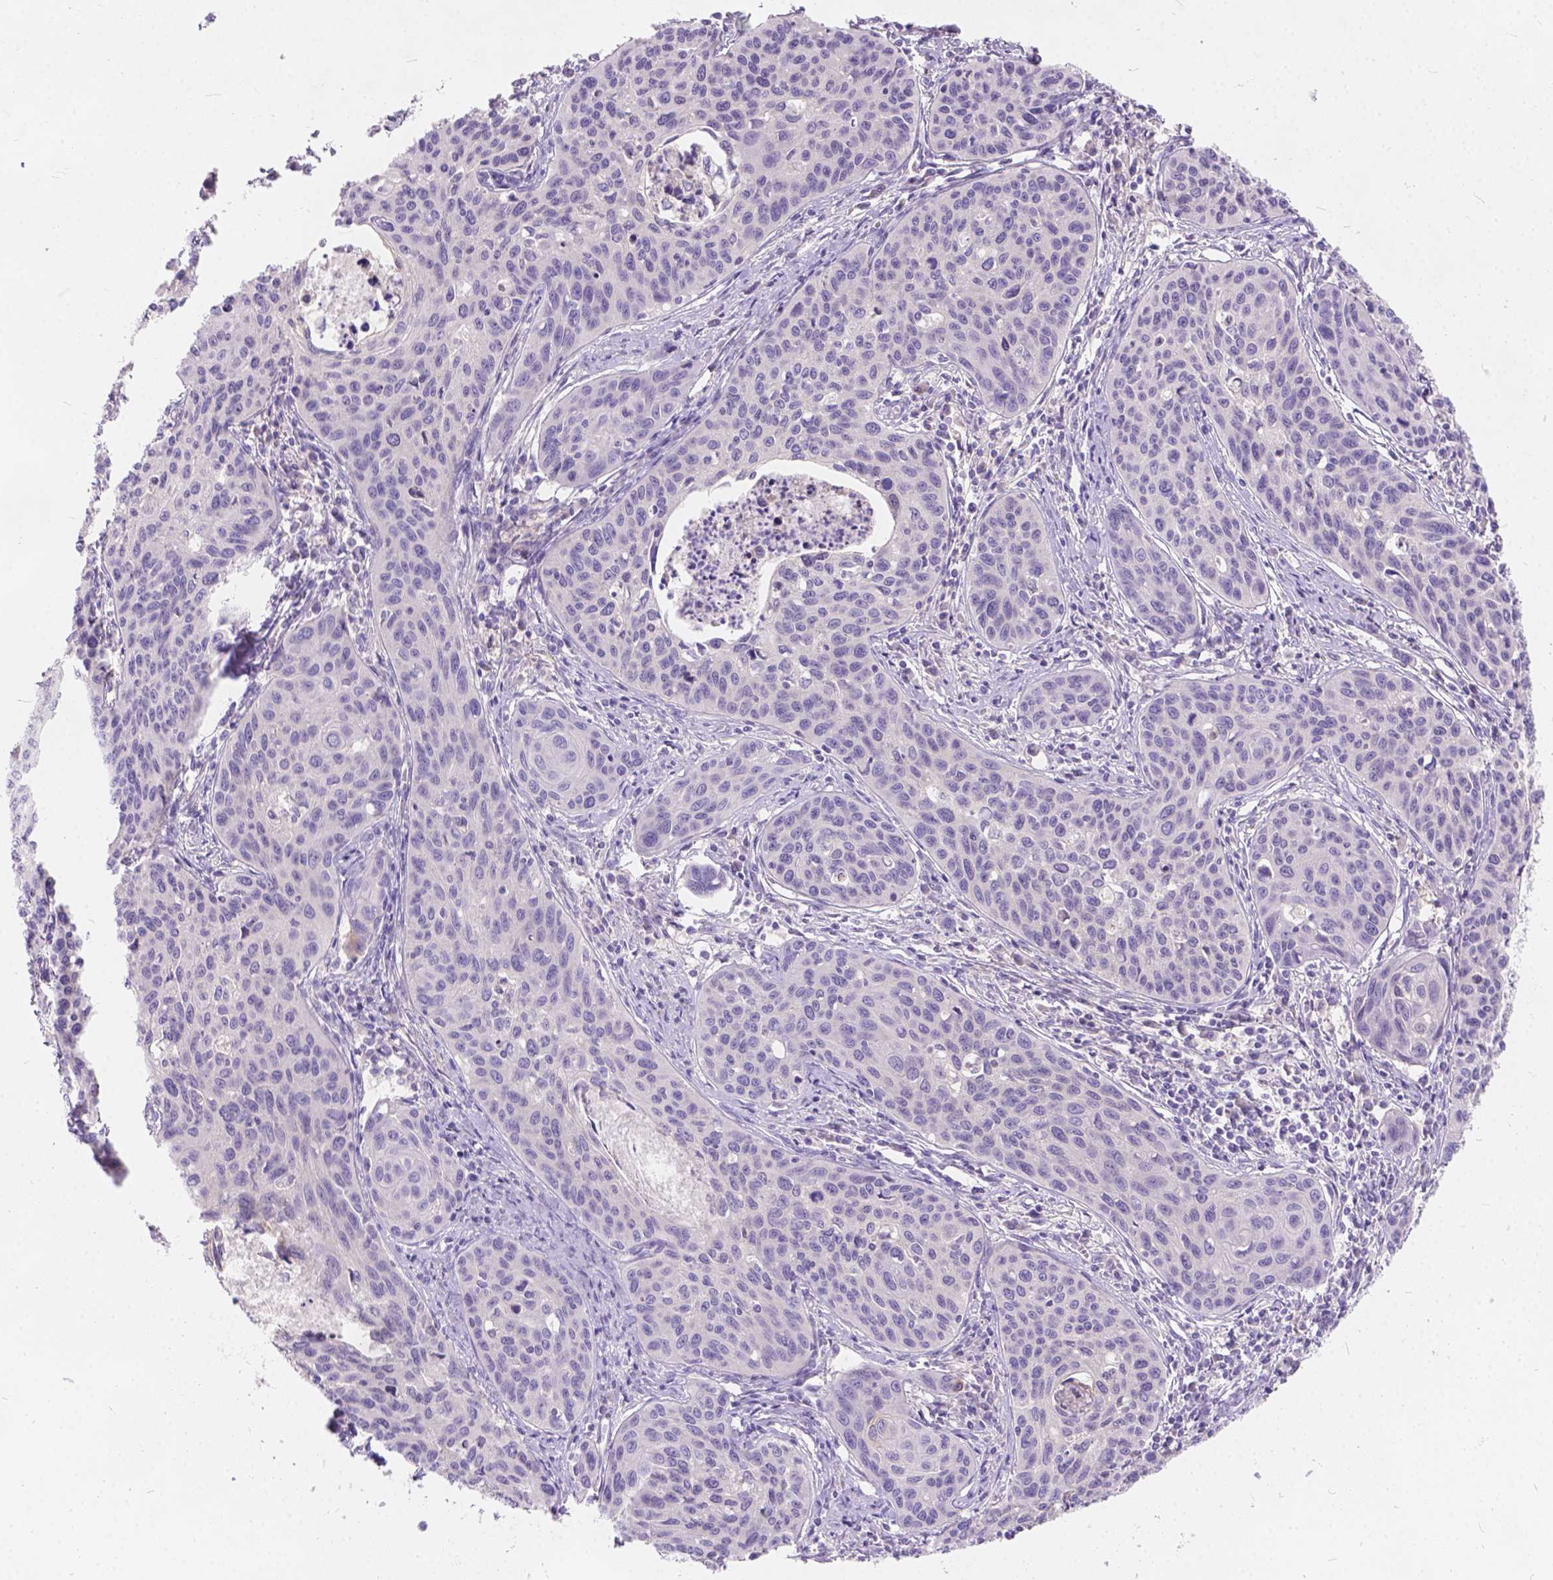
{"staining": {"intensity": "negative", "quantity": "none", "location": "none"}, "tissue": "cervical cancer", "cell_type": "Tumor cells", "image_type": "cancer", "snomed": [{"axis": "morphology", "description": "Squamous cell carcinoma, NOS"}, {"axis": "topography", "description": "Cervix"}], "caption": "The immunohistochemistry (IHC) image has no significant expression in tumor cells of cervical cancer tissue.", "gene": "PEX11G", "patient": {"sex": "female", "age": 31}}